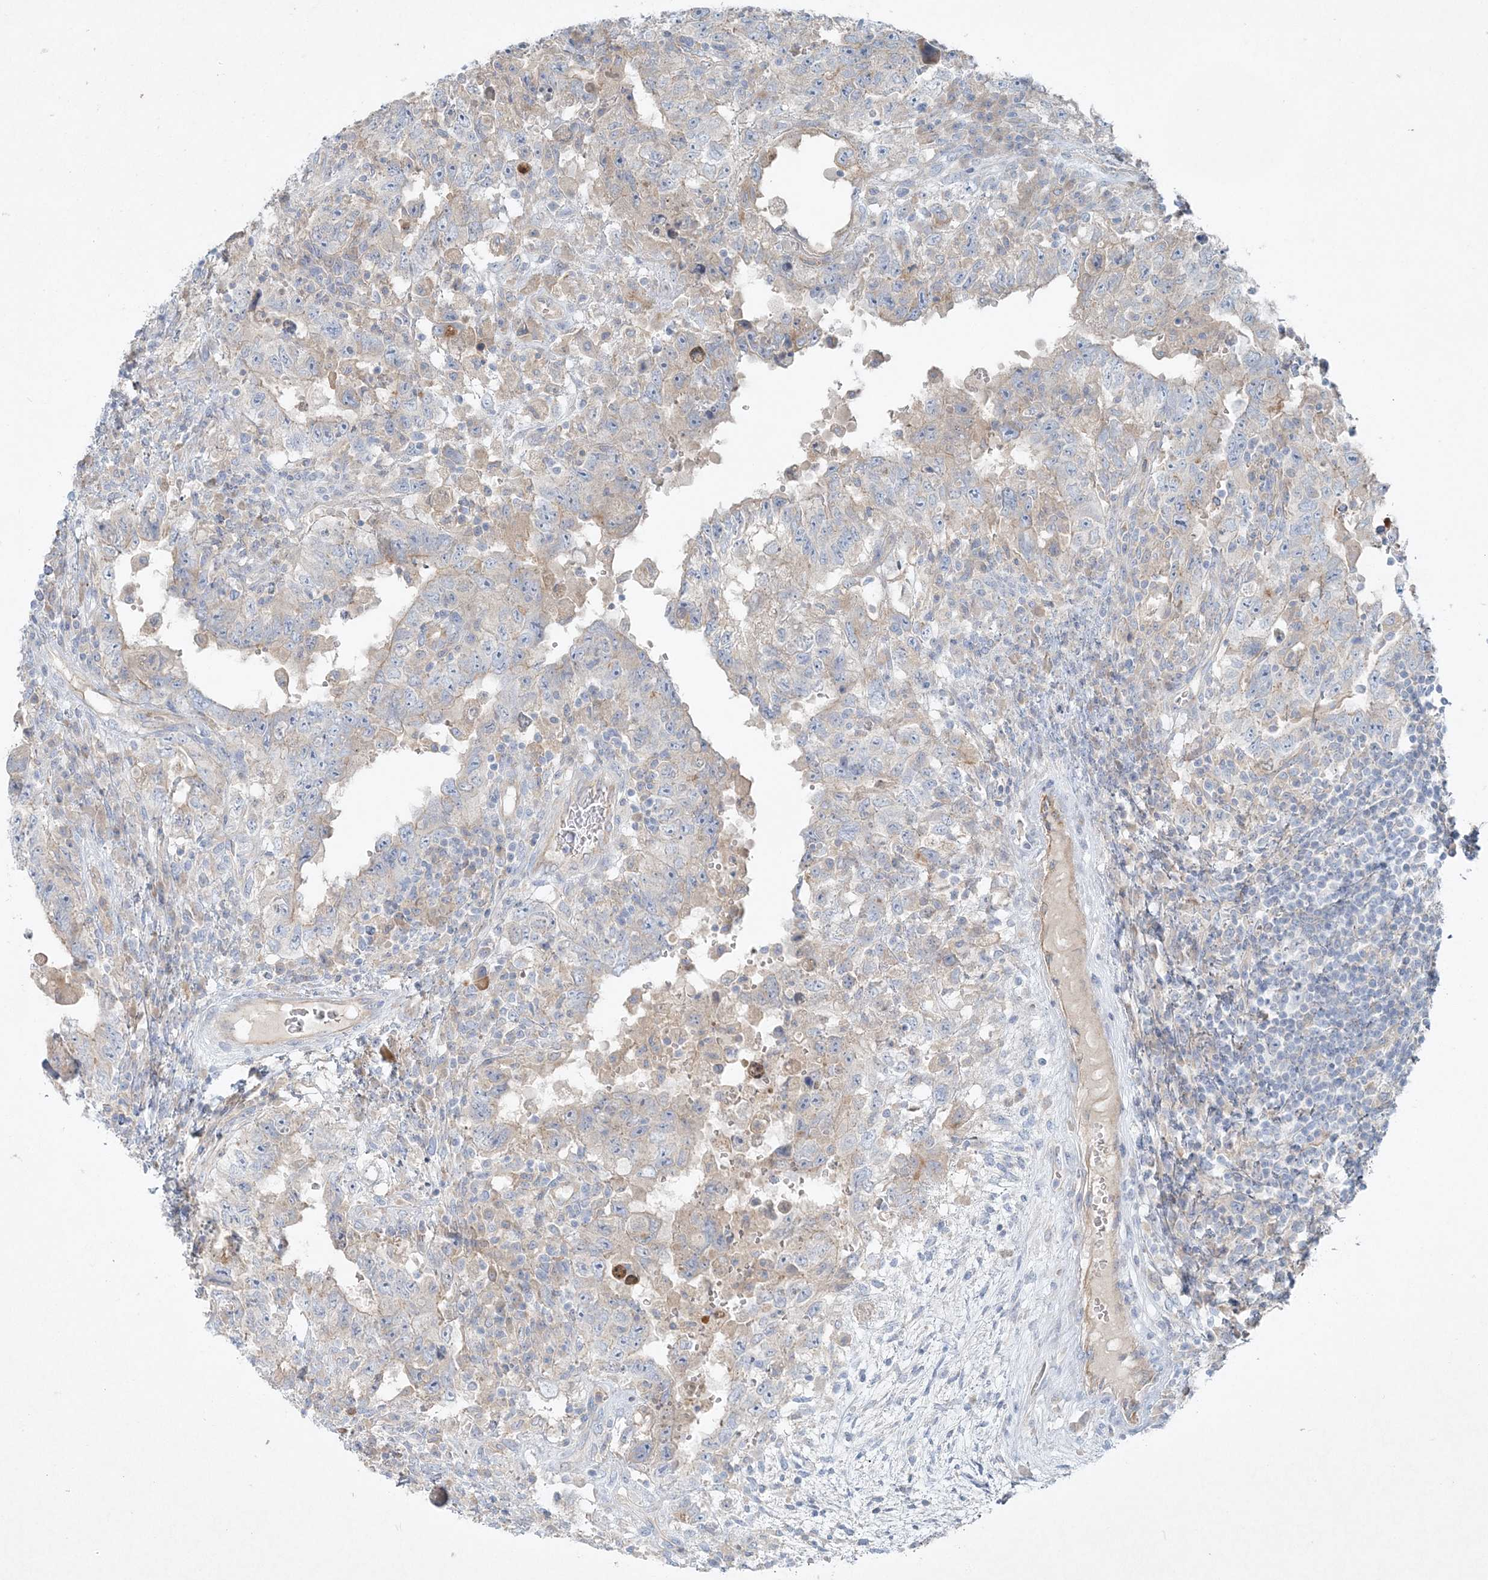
{"staining": {"intensity": "weak", "quantity": "<25%", "location": "cytoplasmic/membranous"}, "tissue": "testis cancer", "cell_type": "Tumor cells", "image_type": "cancer", "snomed": [{"axis": "morphology", "description": "Carcinoma, Embryonal, NOS"}, {"axis": "topography", "description": "Testis"}], "caption": "A high-resolution photomicrograph shows IHC staining of testis embryonal carcinoma, which displays no significant staining in tumor cells.", "gene": "ATP11A", "patient": {"sex": "male", "age": 26}}